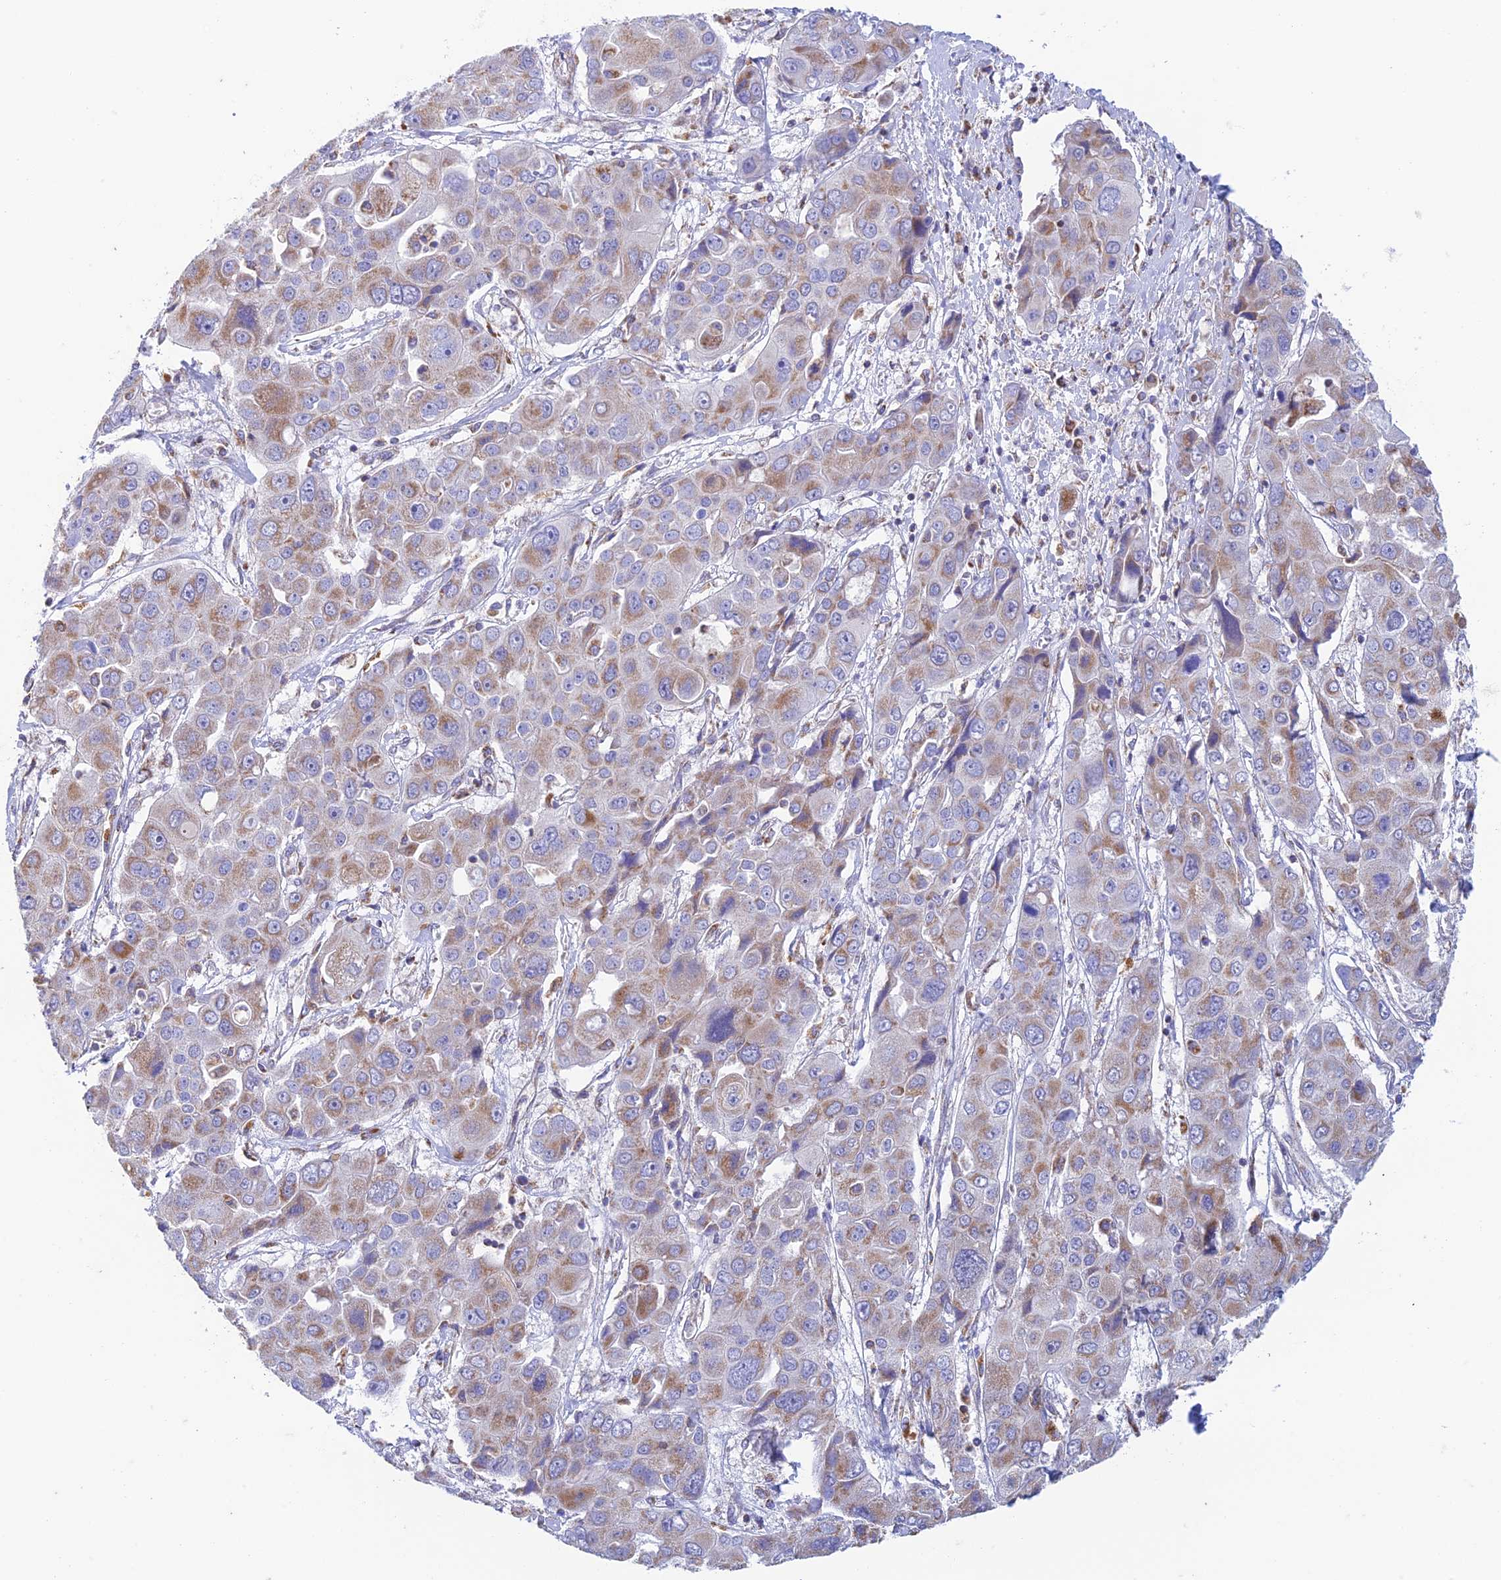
{"staining": {"intensity": "moderate", "quantity": "25%-75%", "location": "cytoplasmic/membranous"}, "tissue": "liver cancer", "cell_type": "Tumor cells", "image_type": "cancer", "snomed": [{"axis": "morphology", "description": "Cholangiocarcinoma"}, {"axis": "topography", "description": "Liver"}], "caption": "Cholangiocarcinoma (liver) stained for a protein displays moderate cytoplasmic/membranous positivity in tumor cells. (Brightfield microscopy of DAB IHC at high magnification).", "gene": "ZNF181", "patient": {"sex": "male", "age": 67}}